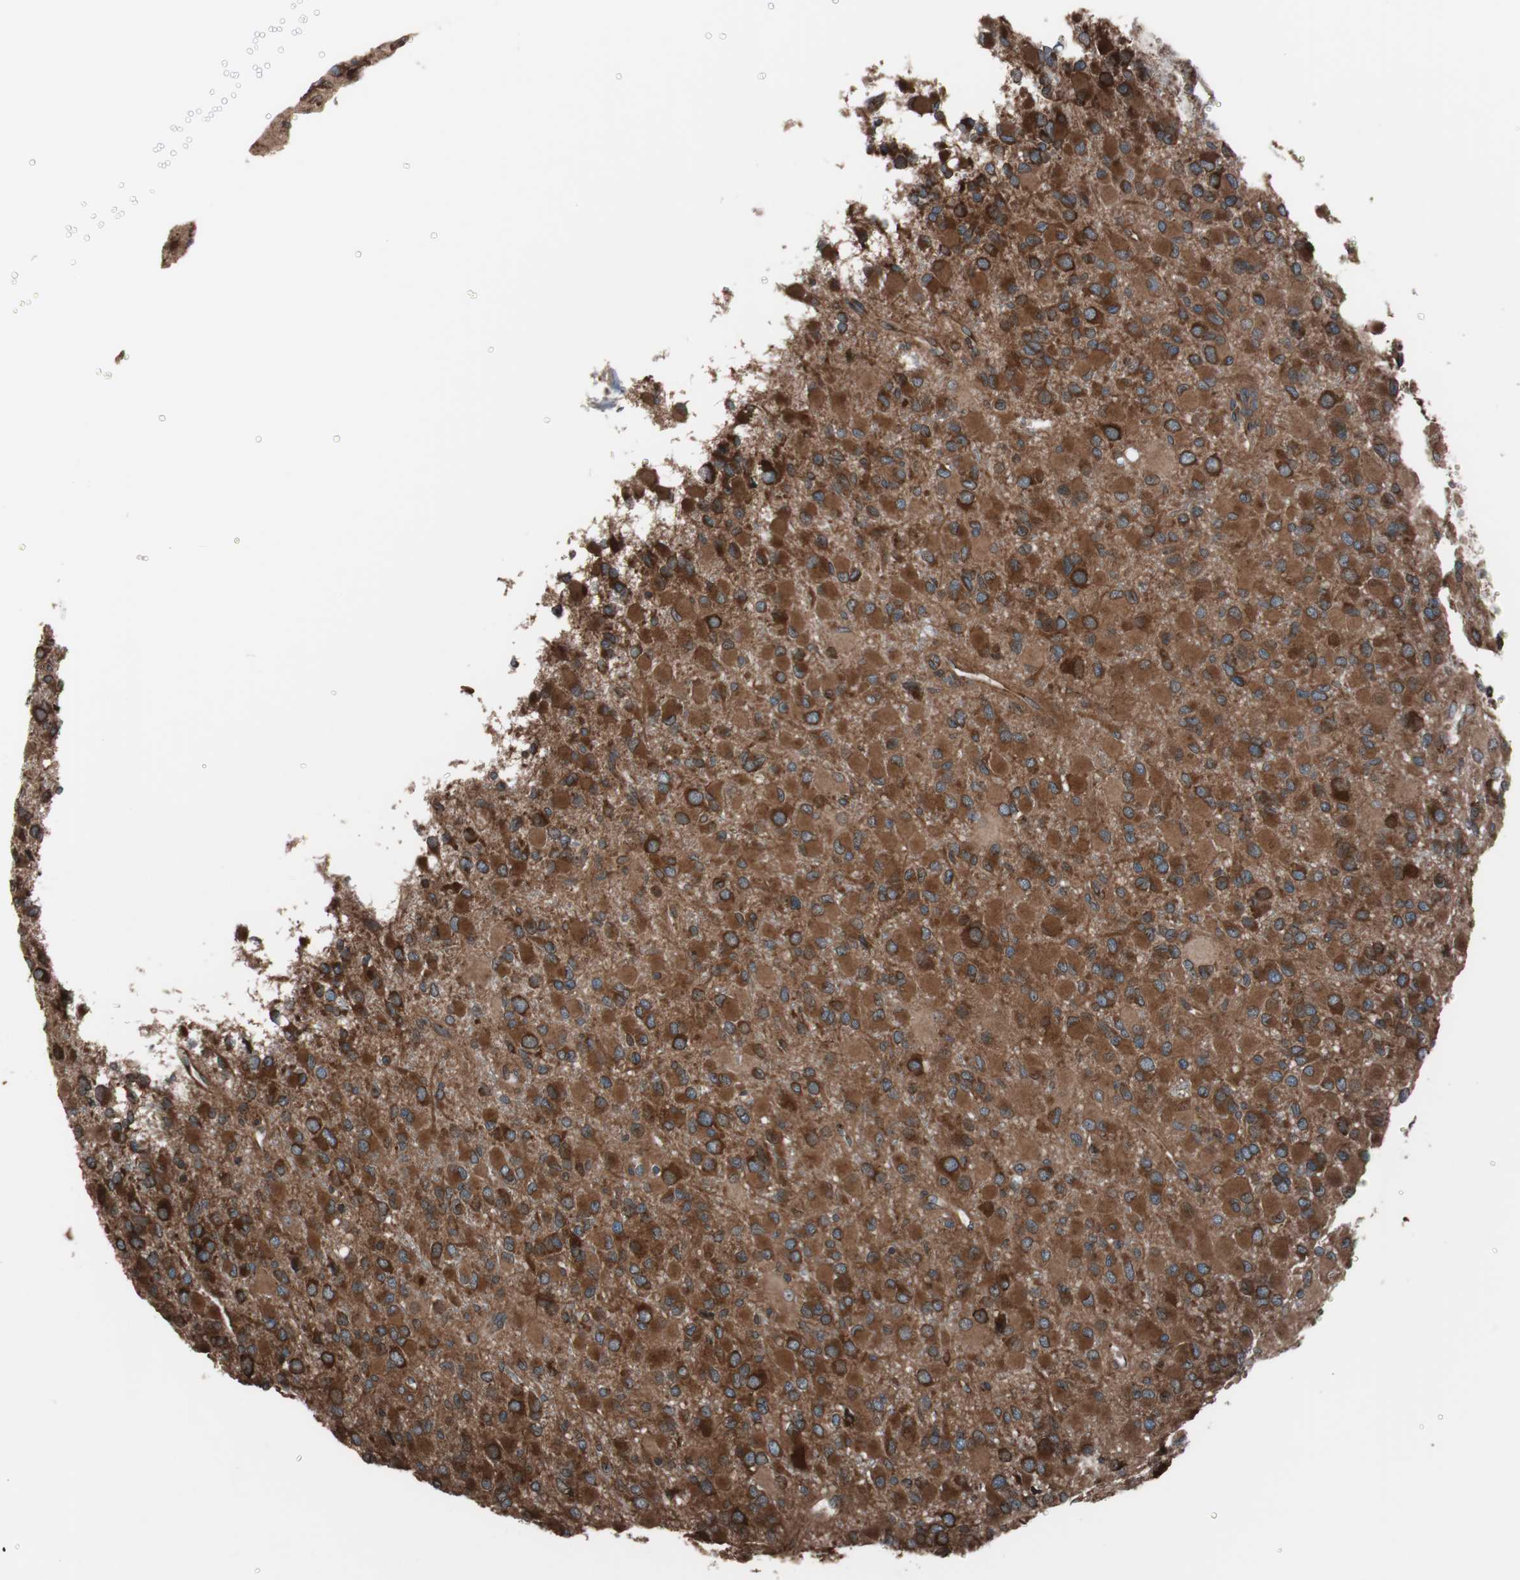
{"staining": {"intensity": "strong", "quantity": ">75%", "location": "cytoplasmic/membranous"}, "tissue": "glioma", "cell_type": "Tumor cells", "image_type": "cancer", "snomed": [{"axis": "morphology", "description": "Glioma, malignant, Low grade"}, {"axis": "topography", "description": "Brain"}], "caption": "A brown stain shows strong cytoplasmic/membranous expression of a protein in glioma tumor cells. Immunohistochemistry stains the protein in brown and the nuclei are stained blue.", "gene": "SEC31A", "patient": {"sex": "male", "age": 42}}